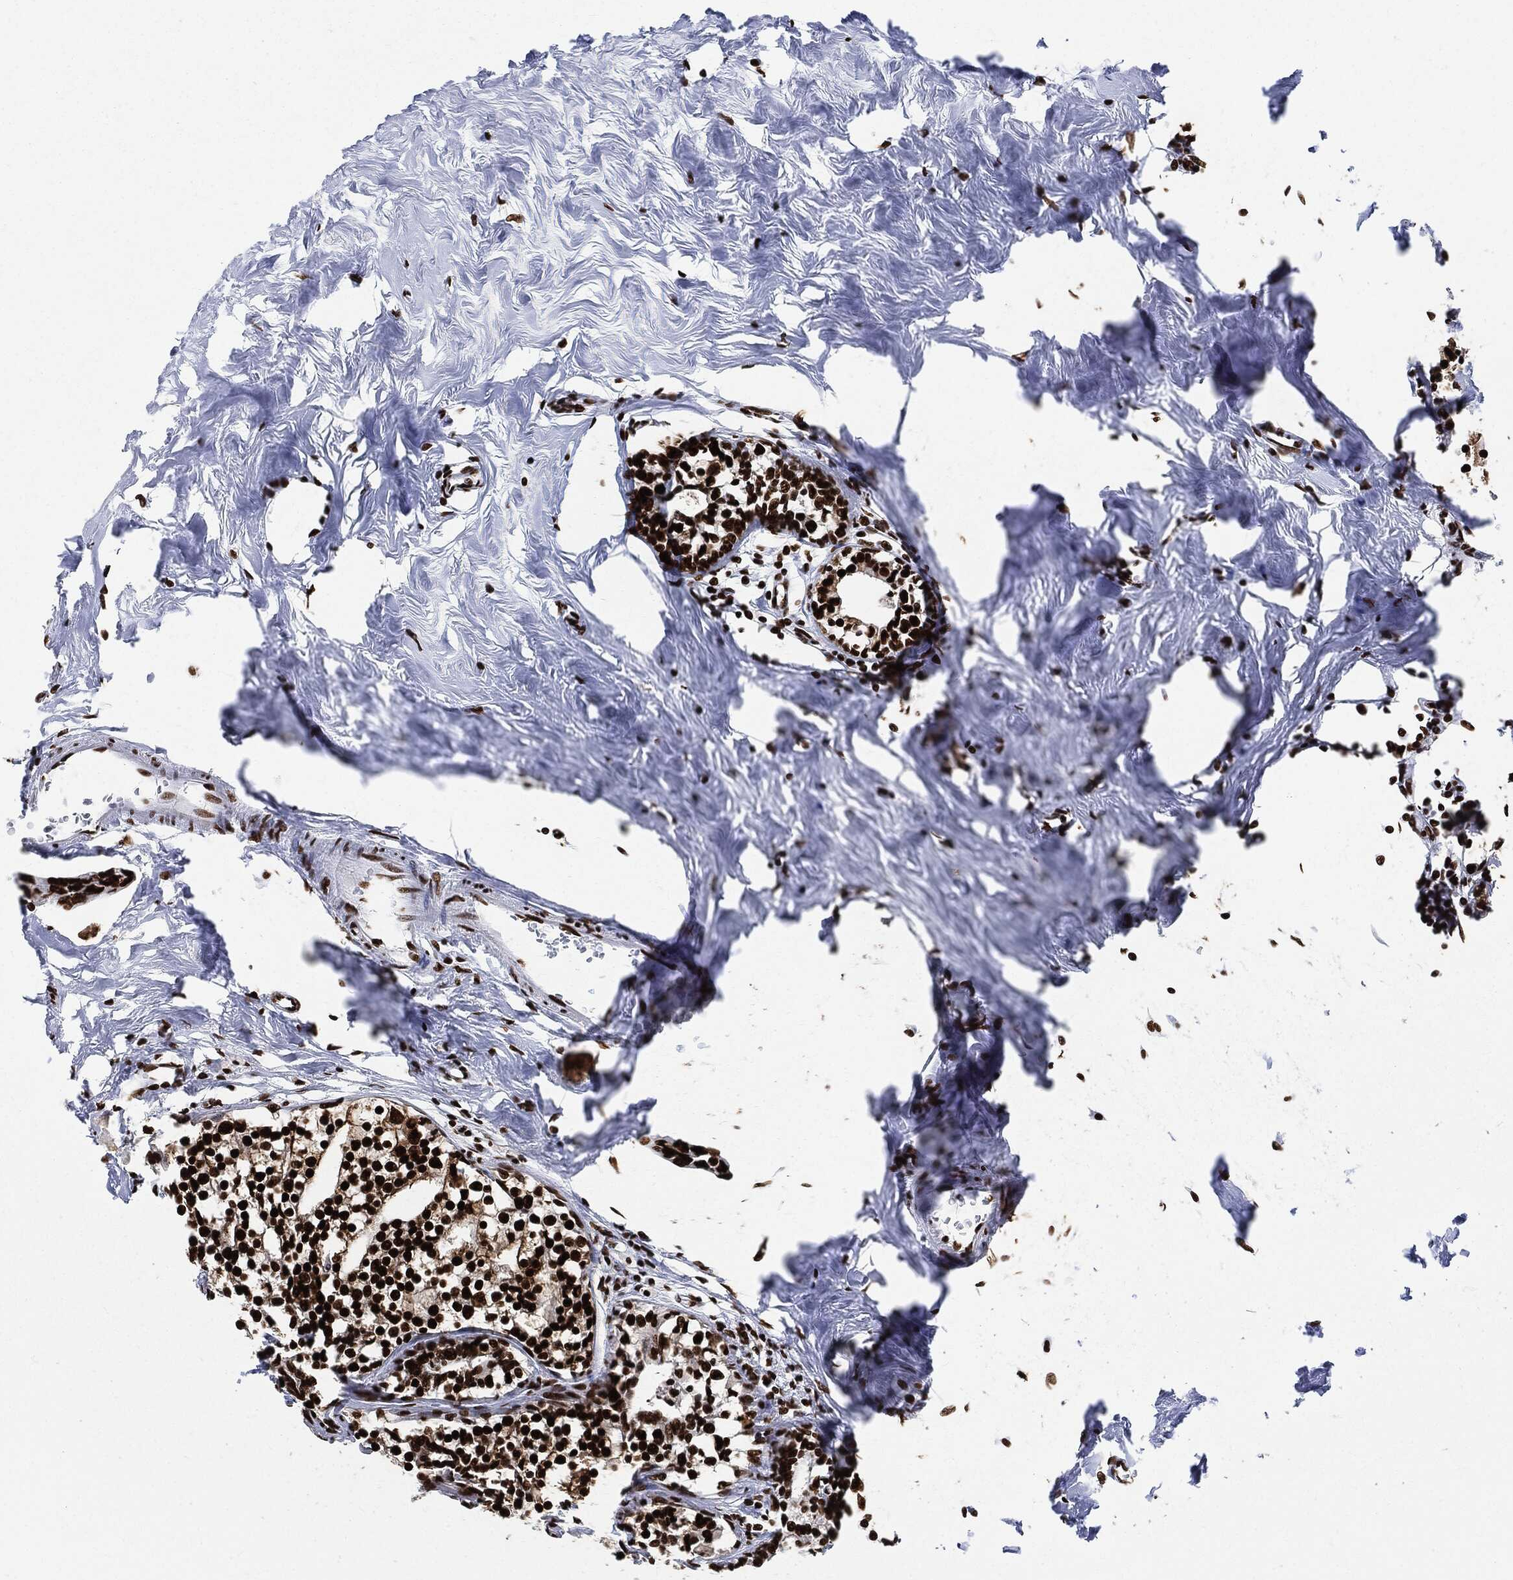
{"staining": {"intensity": "strong", "quantity": ">75%", "location": "nuclear"}, "tissue": "breast cancer", "cell_type": "Tumor cells", "image_type": "cancer", "snomed": [{"axis": "morphology", "description": "Duct carcinoma"}, {"axis": "topography", "description": "Breast"}], "caption": "A micrograph showing strong nuclear expression in about >75% of tumor cells in breast cancer, as visualized by brown immunohistochemical staining.", "gene": "RECQL", "patient": {"sex": "female", "age": 85}}